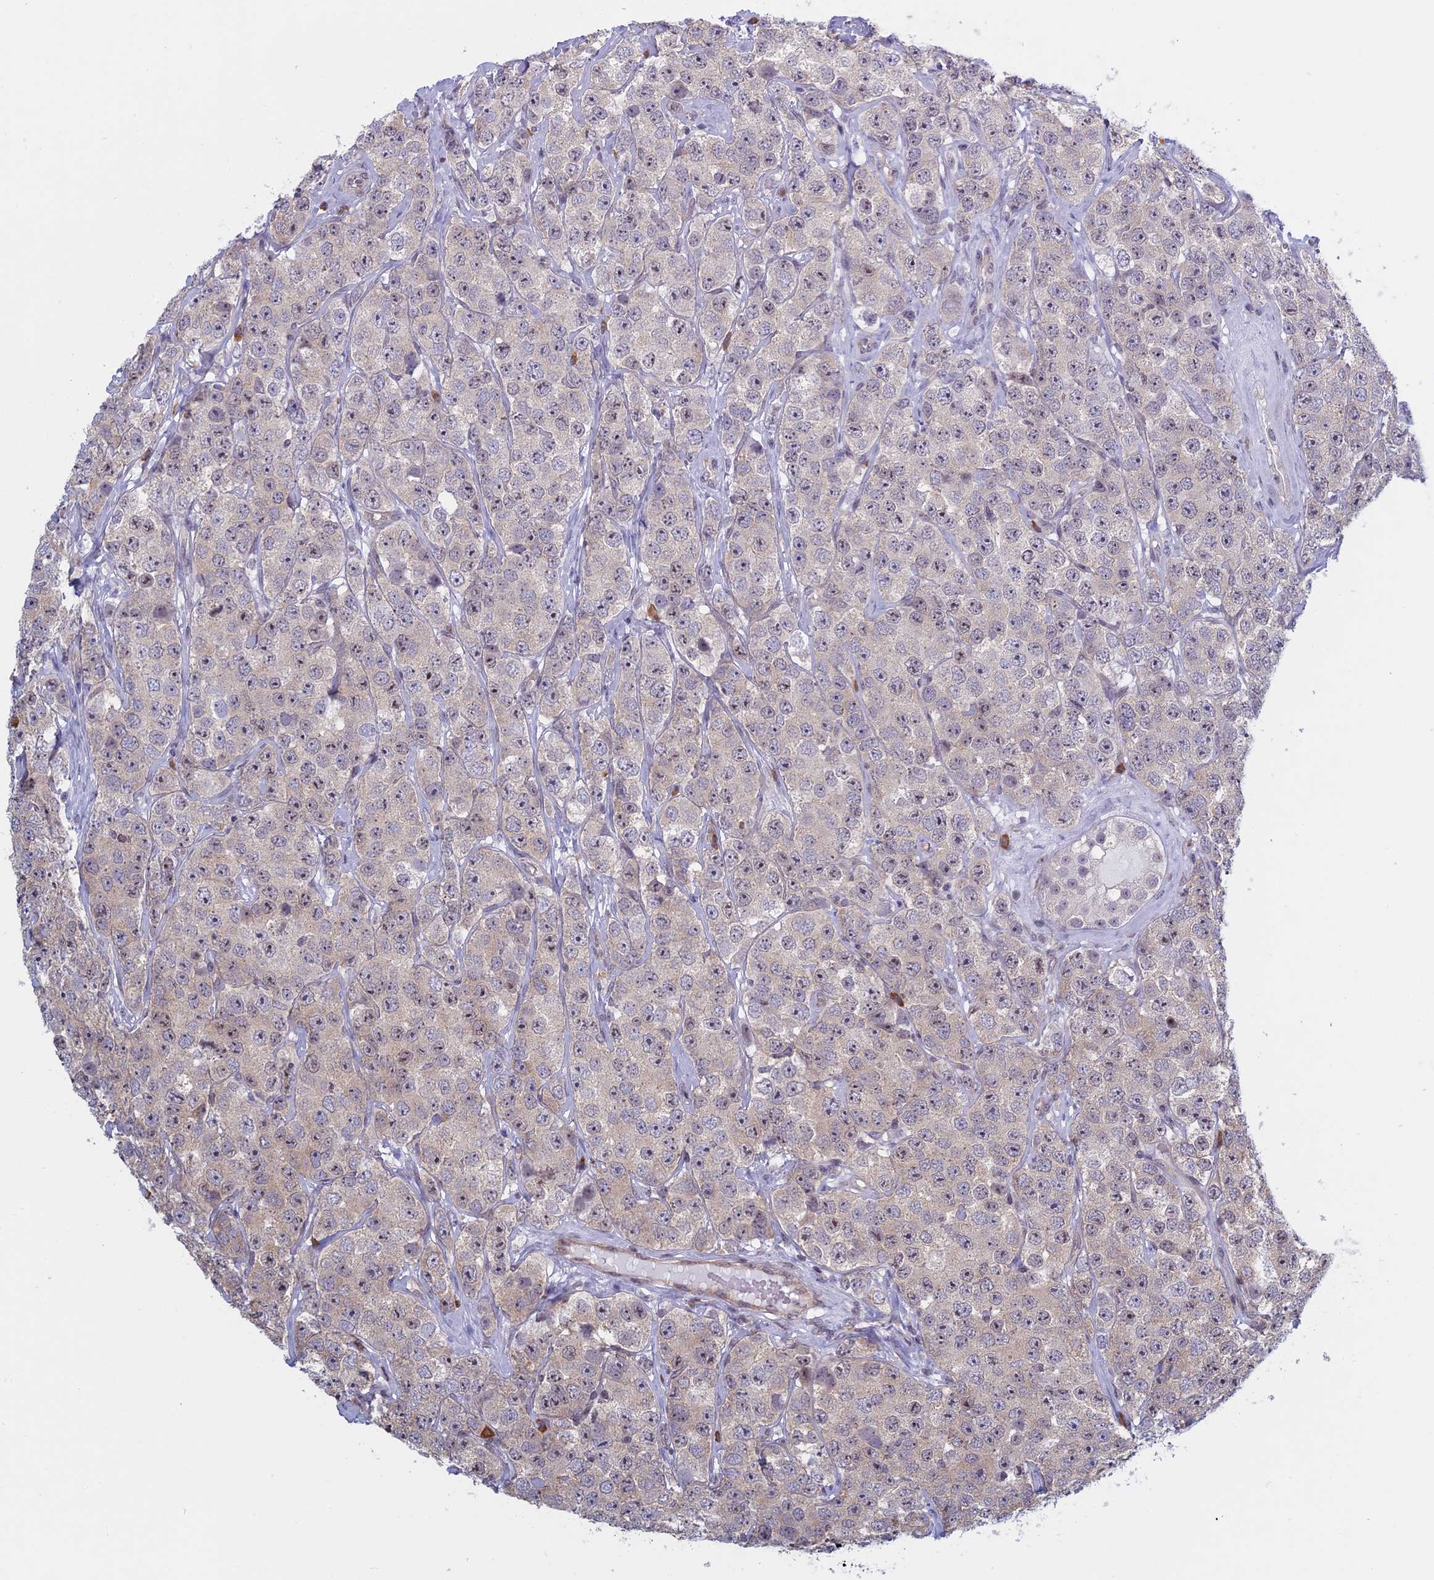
{"staining": {"intensity": "negative", "quantity": "none", "location": "none"}, "tissue": "testis cancer", "cell_type": "Tumor cells", "image_type": "cancer", "snomed": [{"axis": "morphology", "description": "Seminoma, NOS"}, {"axis": "topography", "description": "Testis"}], "caption": "DAB (3,3'-diaminobenzidine) immunohistochemical staining of testis seminoma shows no significant positivity in tumor cells.", "gene": "RPS19BP1", "patient": {"sex": "male", "age": 28}}